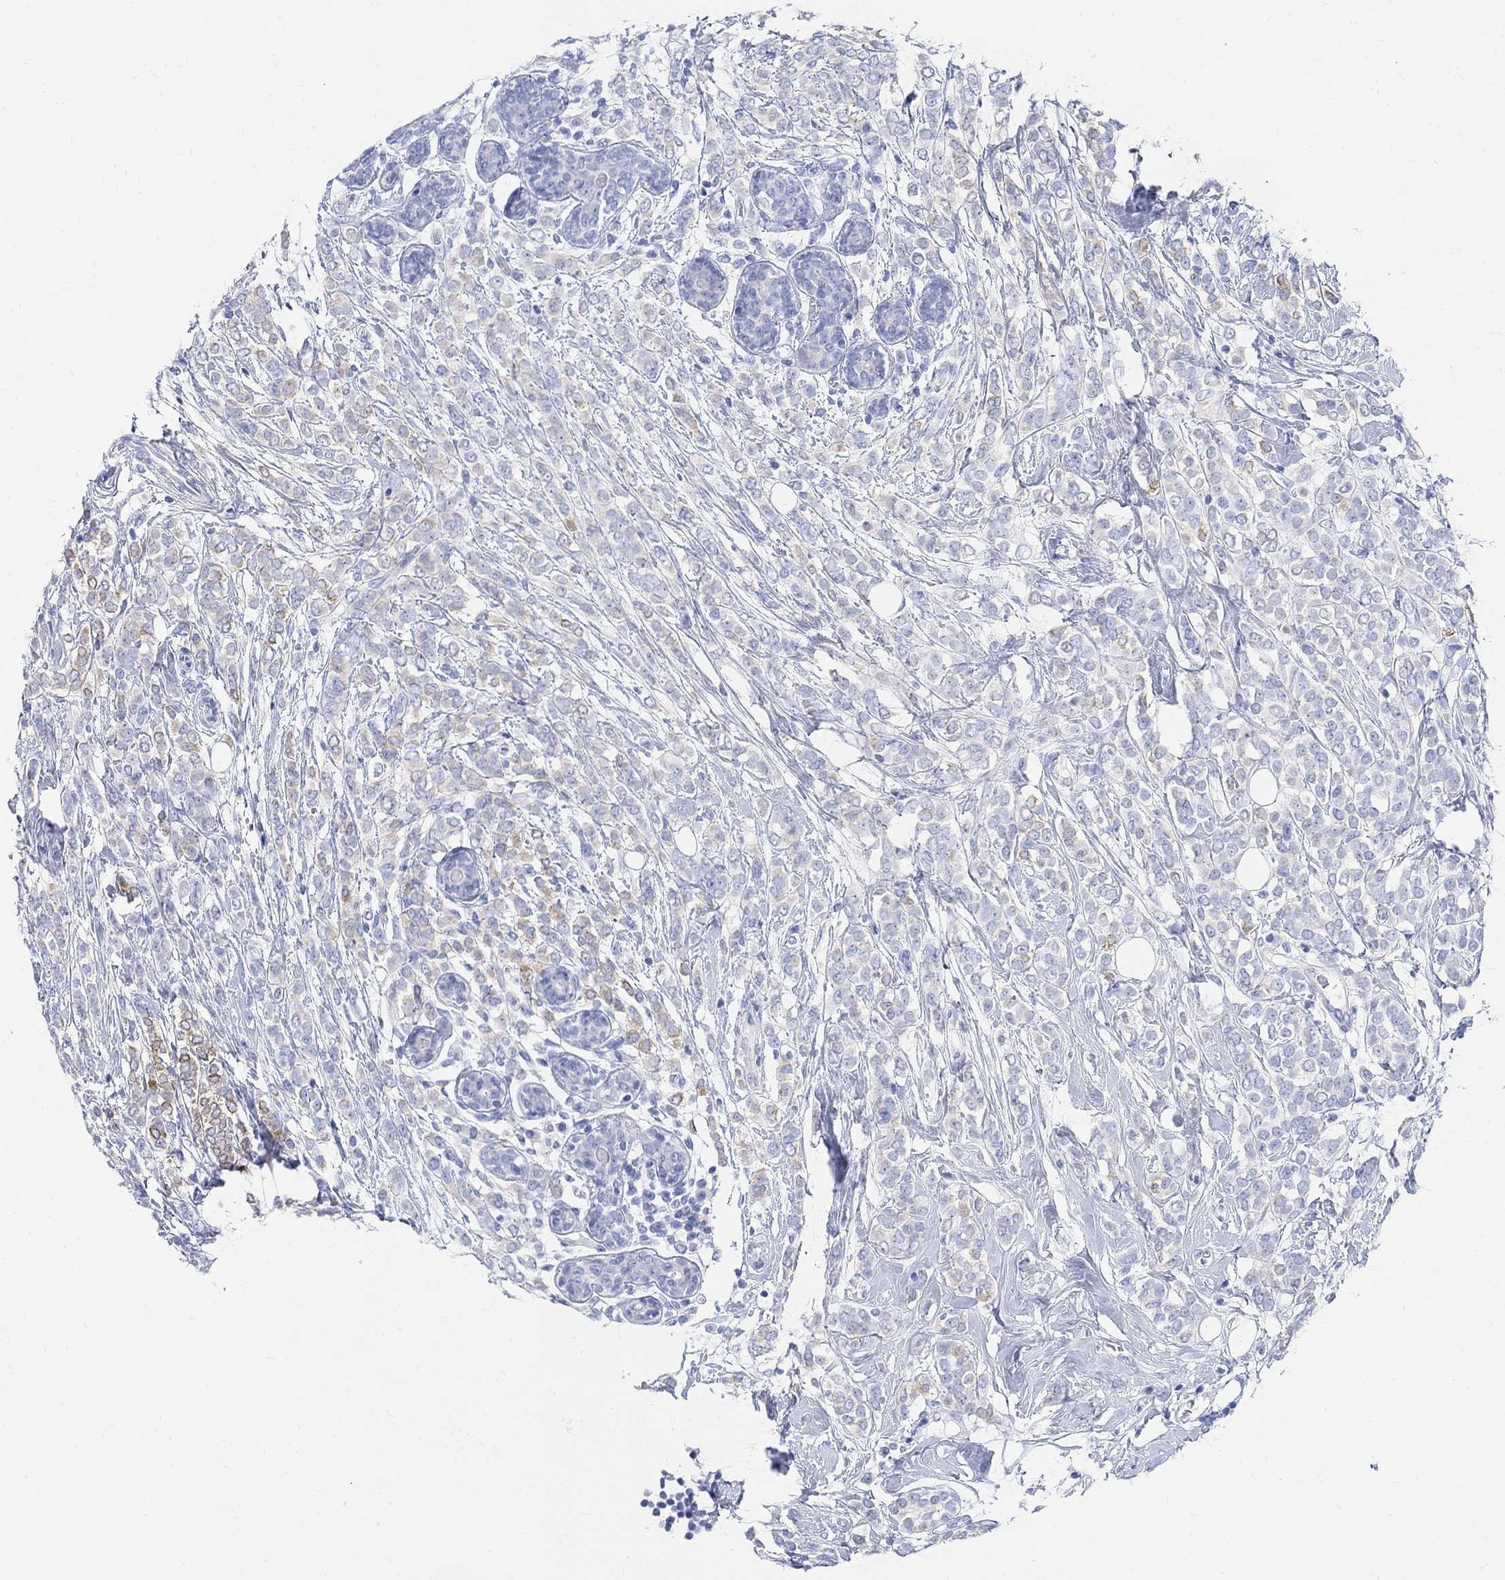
{"staining": {"intensity": "moderate", "quantity": "25%-75%", "location": "cytoplasmic/membranous"}, "tissue": "breast cancer", "cell_type": "Tumor cells", "image_type": "cancer", "snomed": [{"axis": "morphology", "description": "Lobular carcinoma"}, {"axis": "topography", "description": "Breast"}], "caption": "Moderate cytoplasmic/membranous positivity for a protein is identified in approximately 25%-75% of tumor cells of breast lobular carcinoma using immunohistochemistry.", "gene": "RETNLB", "patient": {"sex": "female", "age": 49}}